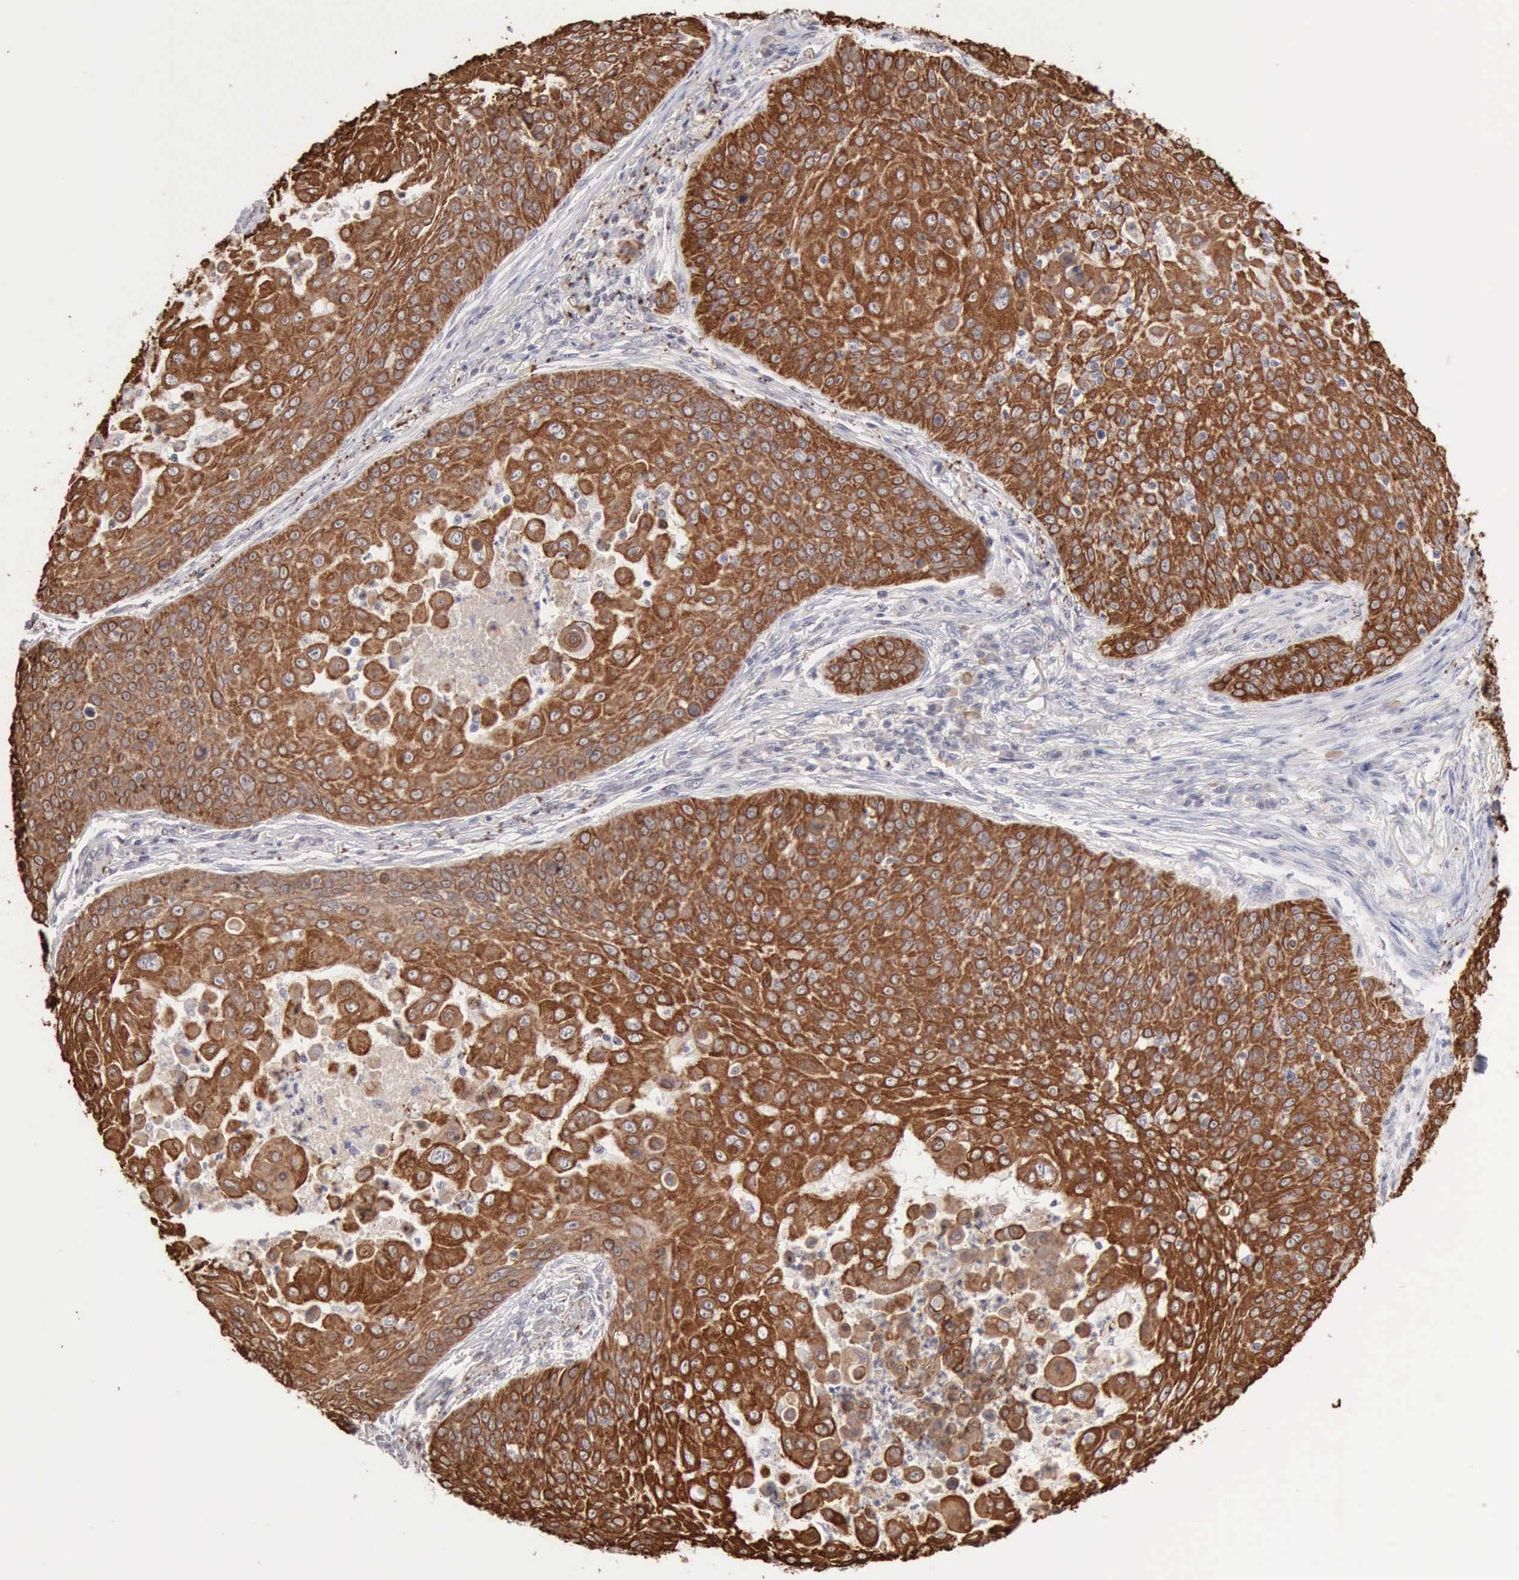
{"staining": {"intensity": "strong", "quantity": ">75%", "location": "cytoplasmic/membranous"}, "tissue": "skin cancer", "cell_type": "Tumor cells", "image_type": "cancer", "snomed": [{"axis": "morphology", "description": "Squamous cell carcinoma, NOS"}, {"axis": "topography", "description": "Skin"}], "caption": "Brown immunohistochemical staining in skin cancer exhibits strong cytoplasmic/membranous staining in about >75% of tumor cells. Ihc stains the protein of interest in brown and the nuclei are stained blue.", "gene": "KRT5", "patient": {"sex": "male", "age": 82}}